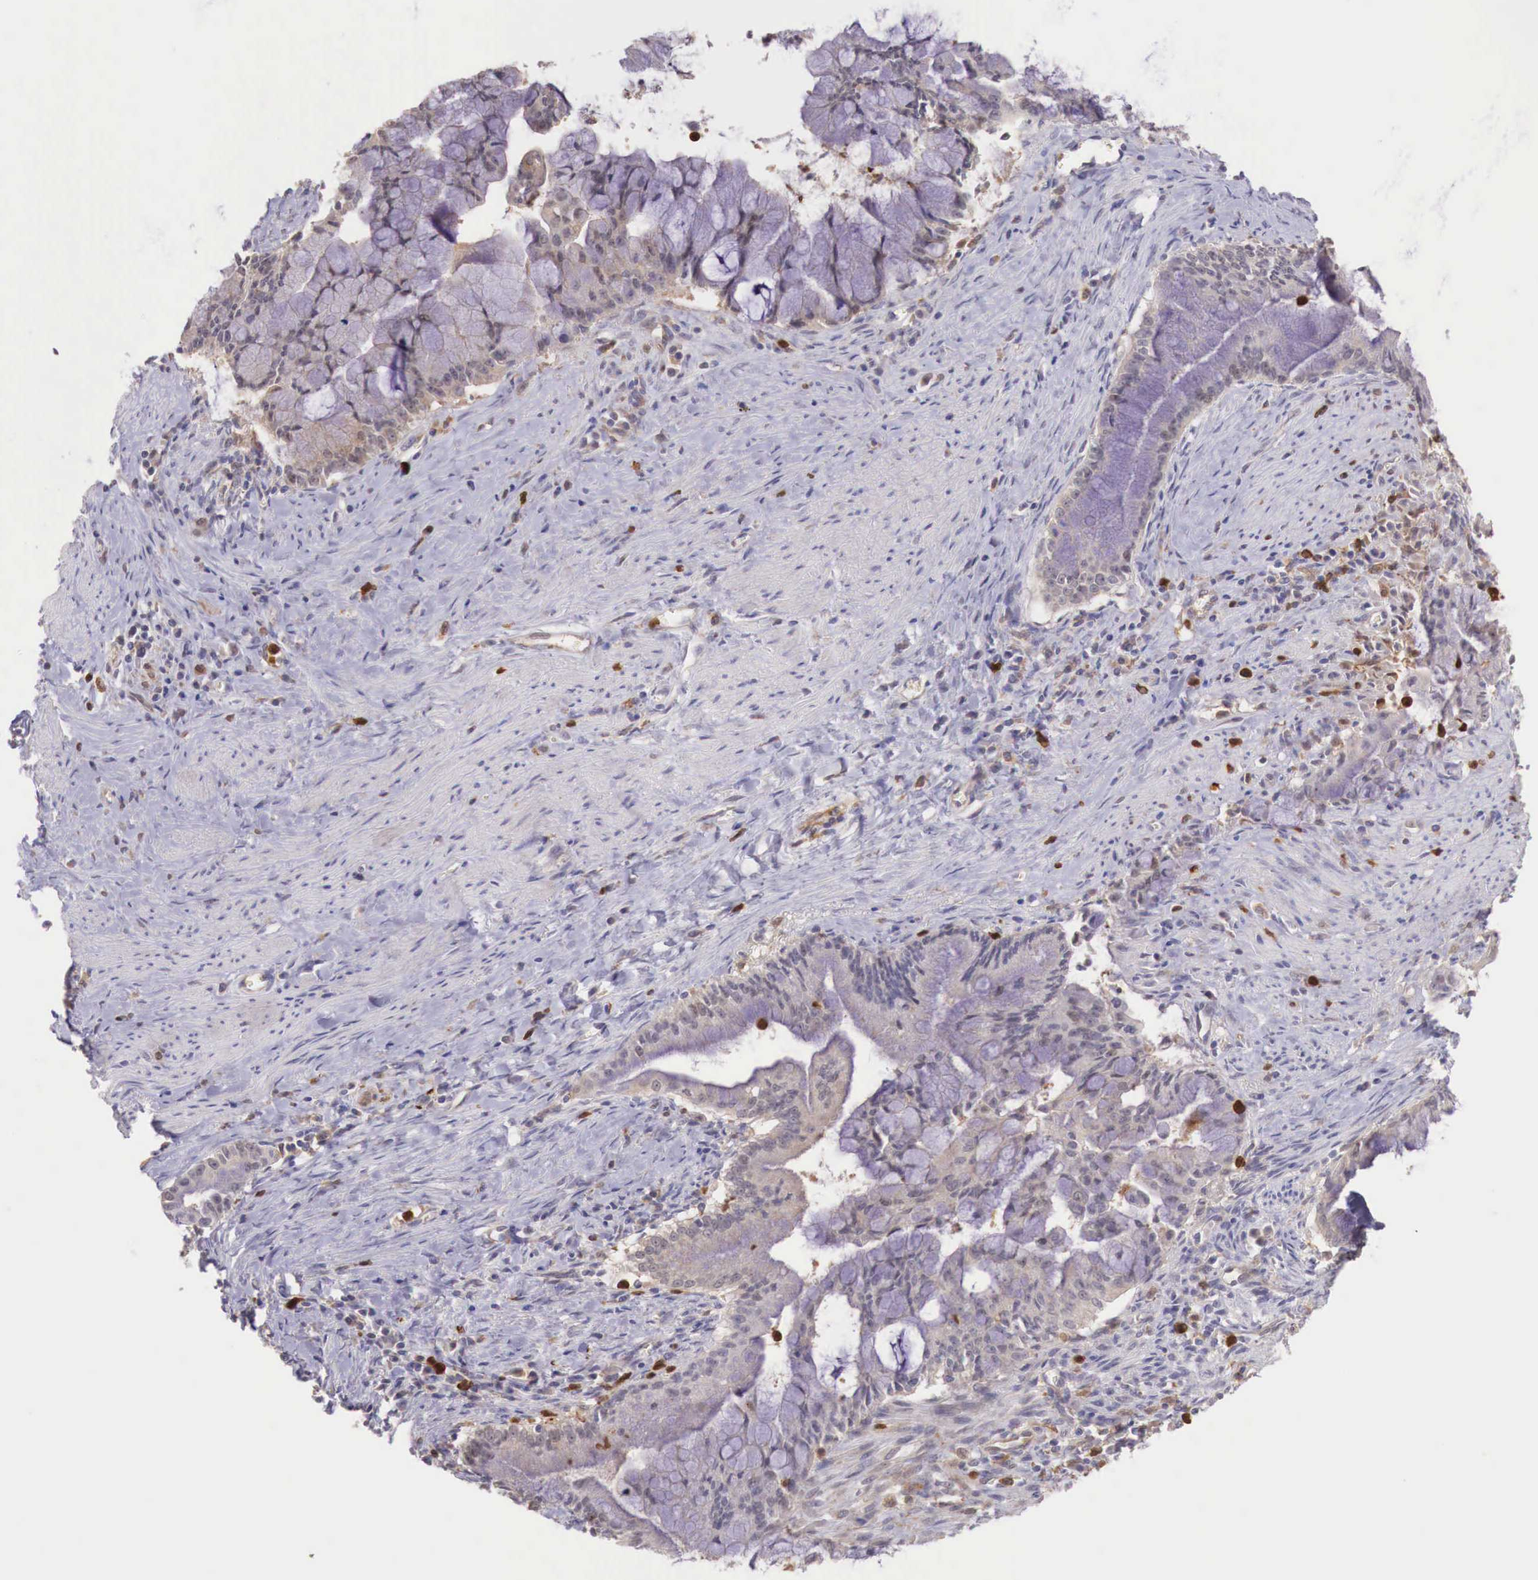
{"staining": {"intensity": "weak", "quantity": ">75%", "location": "cytoplasmic/membranous"}, "tissue": "pancreatic cancer", "cell_type": "Tumor cells", "image_type": "cancer", "snomed": [{"axis": "morphology", "description": "Adenocarcinoma, NOS"}, {"axis": "topography", "description": "Pancreas"}], "caption": "Immunohistochemistry (IHC) staining of adenocarcinoma (pancreatic), which exhibits low levels of weak cytoplasmic/membranous expression in about >75% of tumor cells indicating weak cytoplasmic/membranous protein expression. The staining was performed using DAB (brown) for protein detection and nuclei were counterstained in hematoxylin (blue).", "gene": "GAB2", "patient": {"sex": "male", "age": 59}}